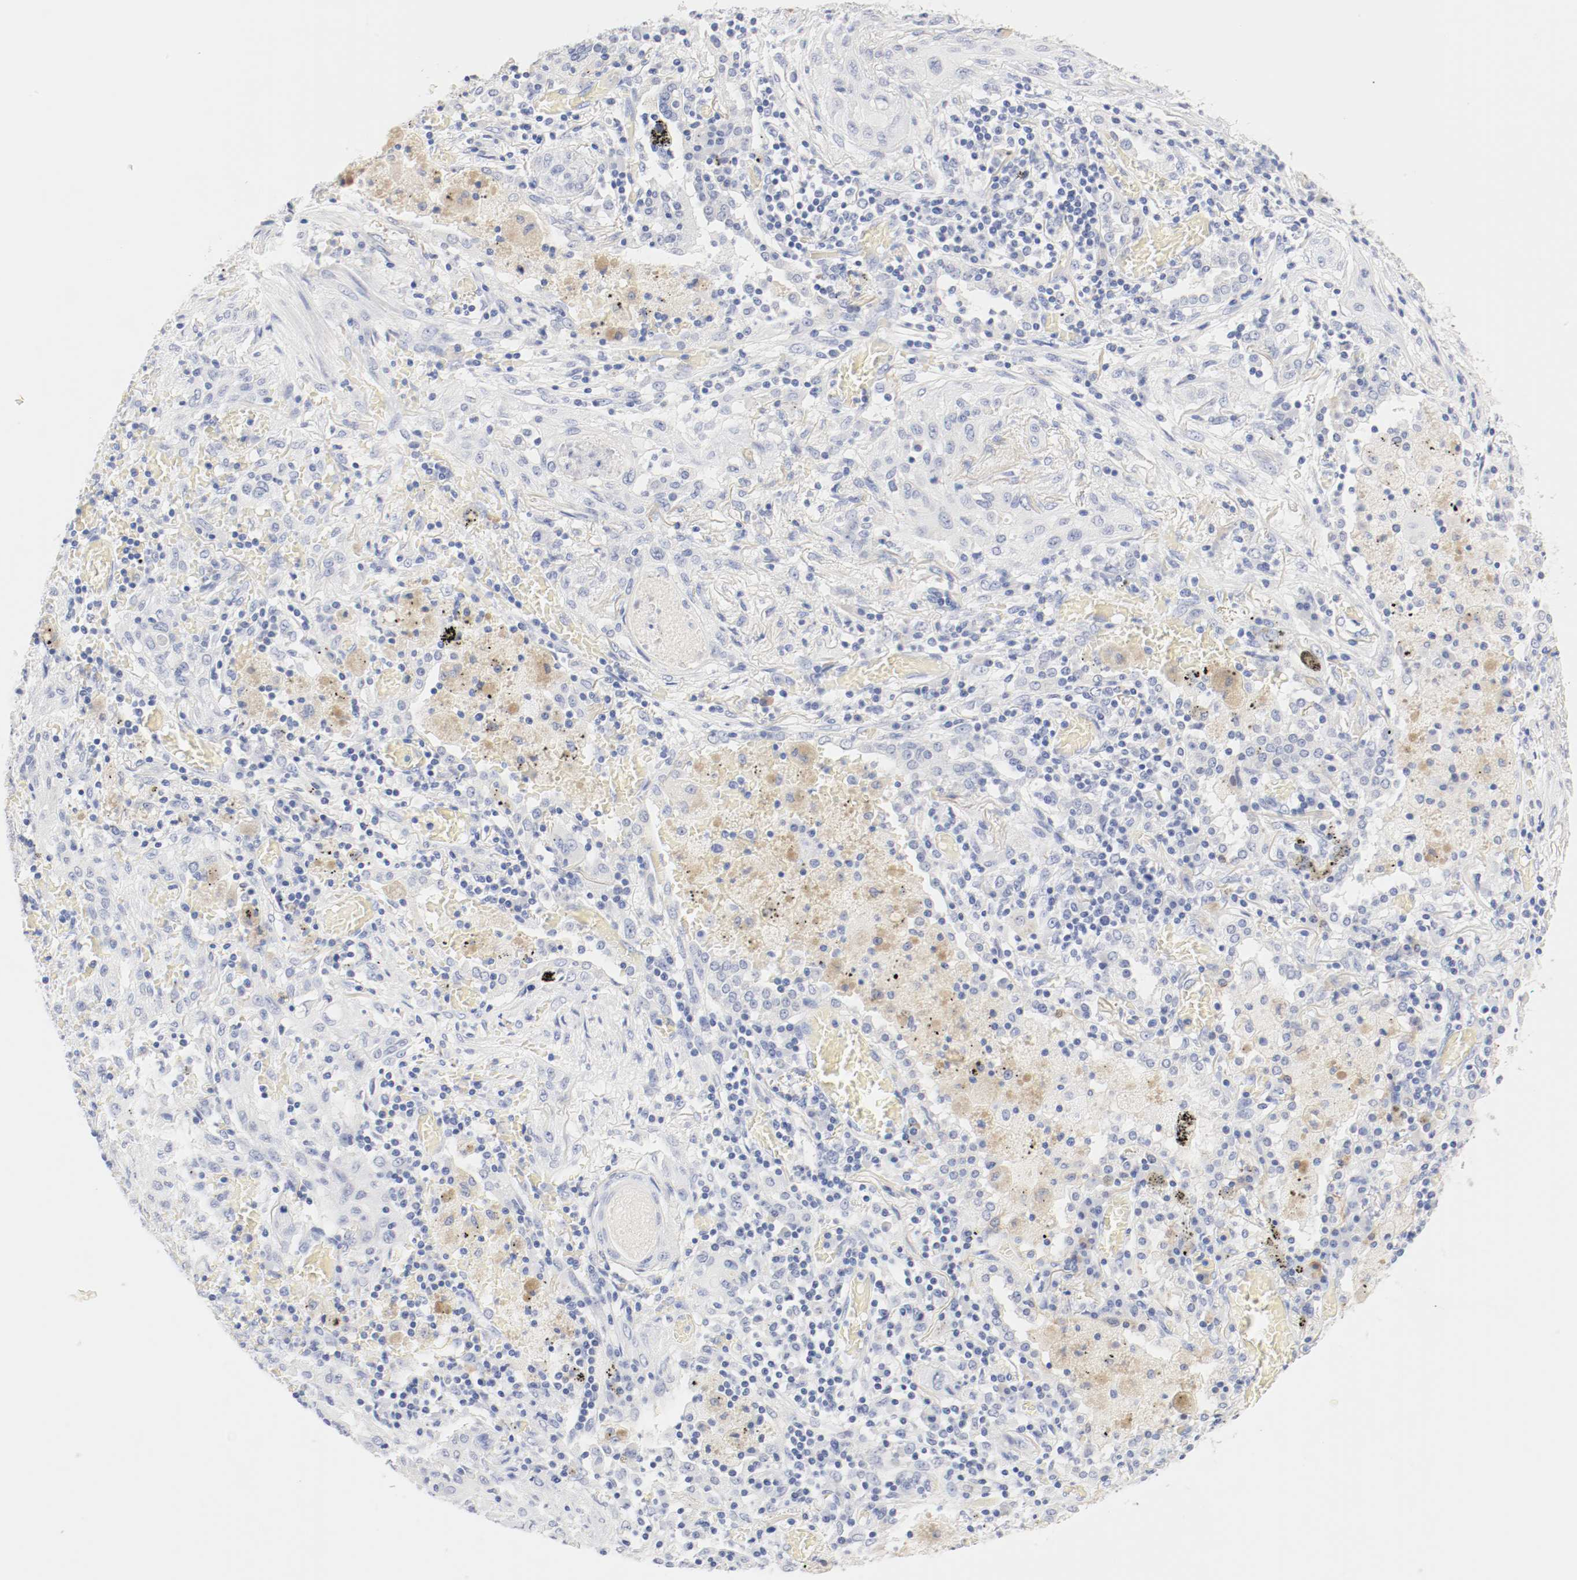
{"staining": {"intensity": "negative", "quantity": "none", "location": "none"}, "tissue": "lung cancer", "cell_type": "Tumor cells", "image_type": "cancer", "snomed": [{"axis": "morphology", "description": "Squamous cell carcinoma, NOS"}, {"axis": "topography", "description": "Lung"}], "caption": "The micrograph exhibits no significant staining in tumor cells of lung cancer.", "gene": "HOMER1", "patient": {"sex": "female", "age": 47}}